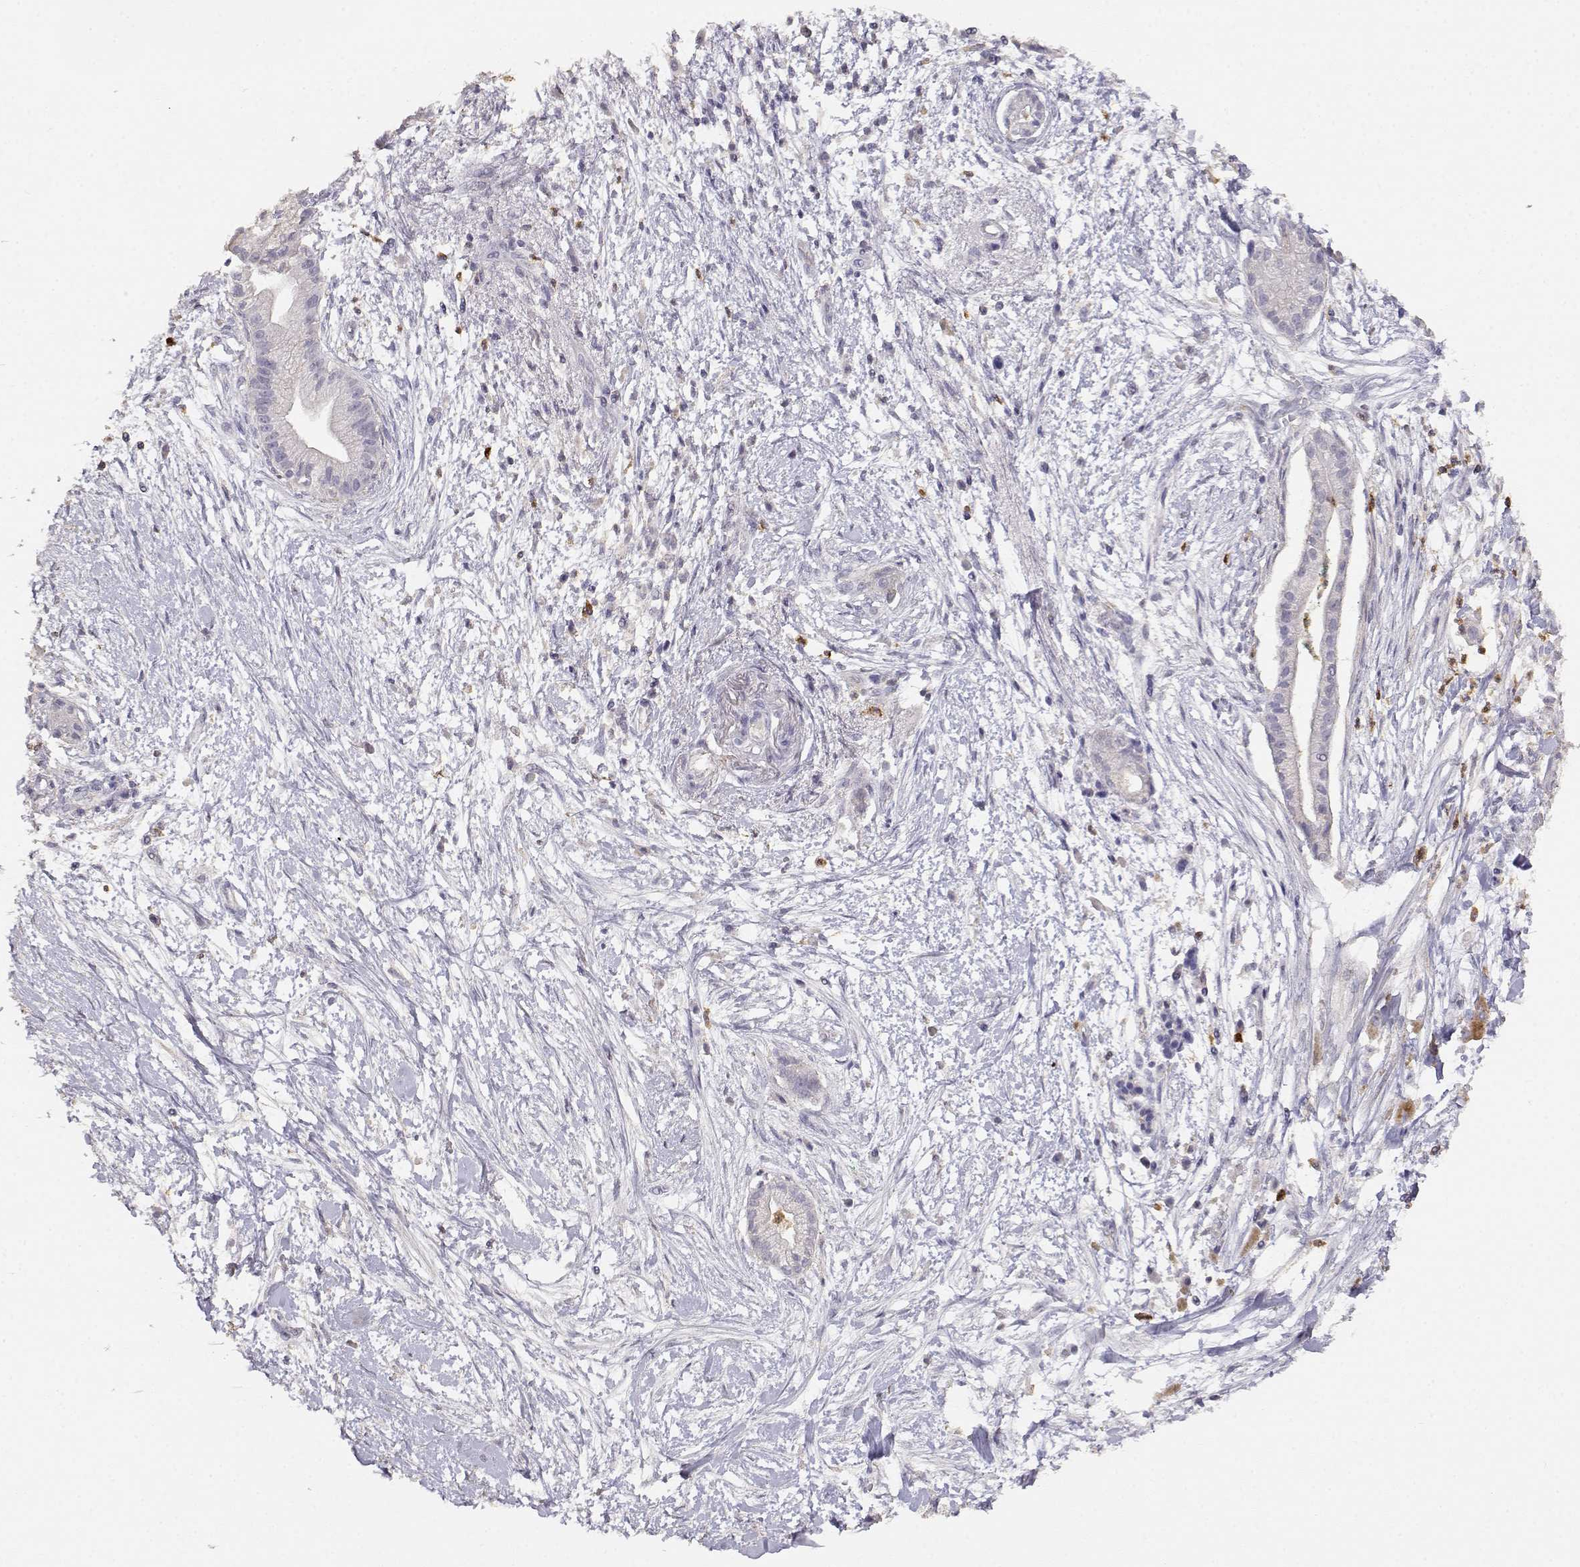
{"staining": {"intensity": "negative", "quantity": "none", "location": "none"}, "tissue": "pancreatic cancer", "cell_type": "Tumor cells", "image_type": "cancer", "snomed": [{"axis": "morphology", "description": "Normal tissue, NOS"}, {"axis": "morphology", "description": "Adenocarcinoma, NOS"}, {"axis": "topography", "description": "Lymph node"}, {"axis": "topography", "description": "Pancreas"}], "caption": "Tumor cells are negative for protein expression in human adenocarcinoma (pancreatic). (Stains: DAB IHC with hematoxylin counter stain, Microscopy: brightfield microscopy at high magnification).", "gene": "TNFRSF10C", "patient": {"sex": "female", "age": 58}}